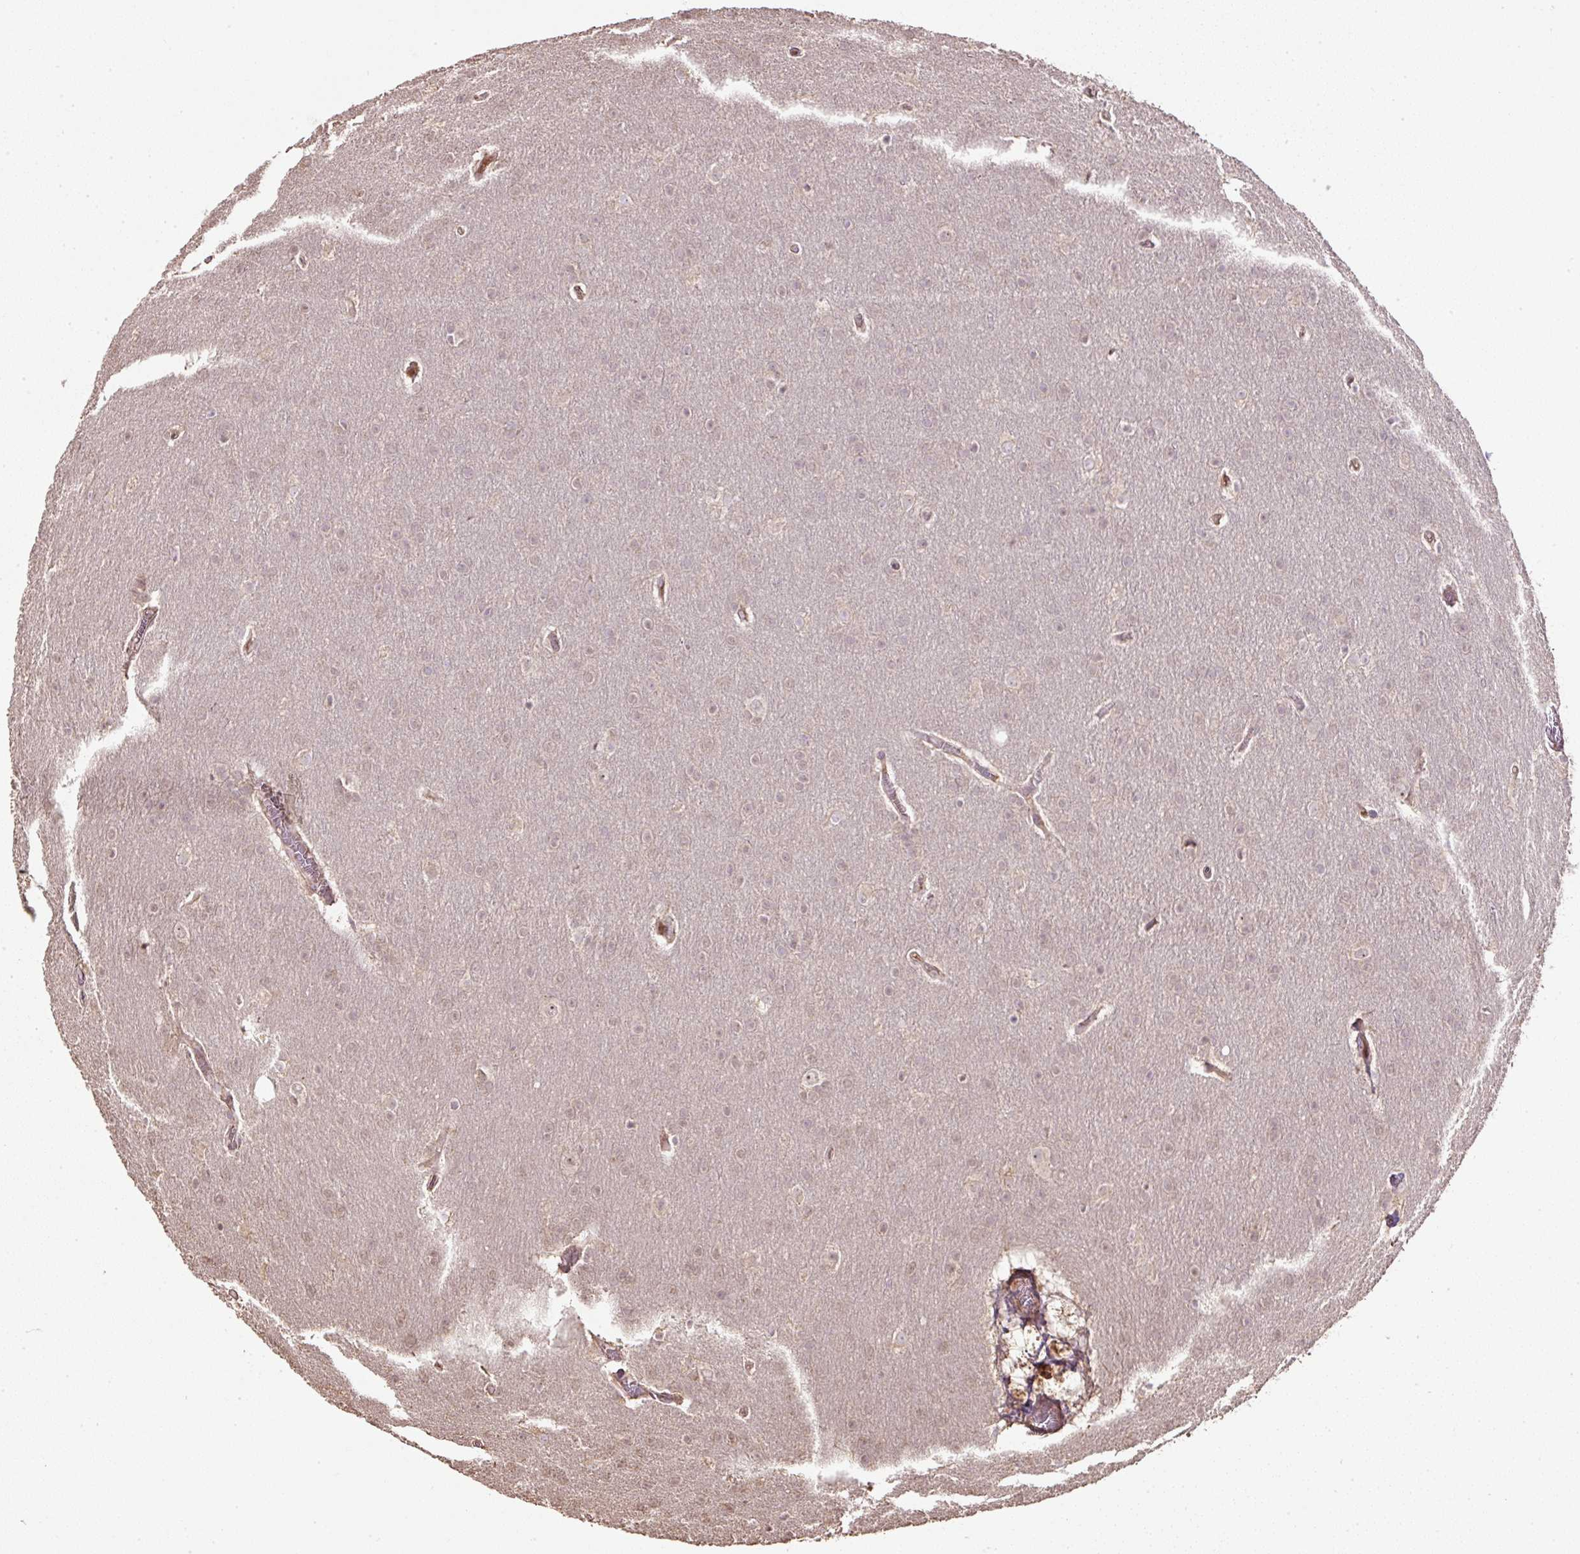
{"staining": {"intensity": "weak", "quantity": "25%-75%", "location": "nuclear"}, "tissue": "glioma", "cell_type": "Tumor cells", "image_type": "cancer", "snomed": [{"axis": "morphology", "description": "Glioma, malignant, Low grade"}, {"axis": "topography", "description": "Brain"}], "caption": "A low amount of weak nuclear positivity is present in about 25%-75% of tumor cells in glioma tissue.", "gene": "TMEM170B", "patient": {"sex": "female", "age": 32}}